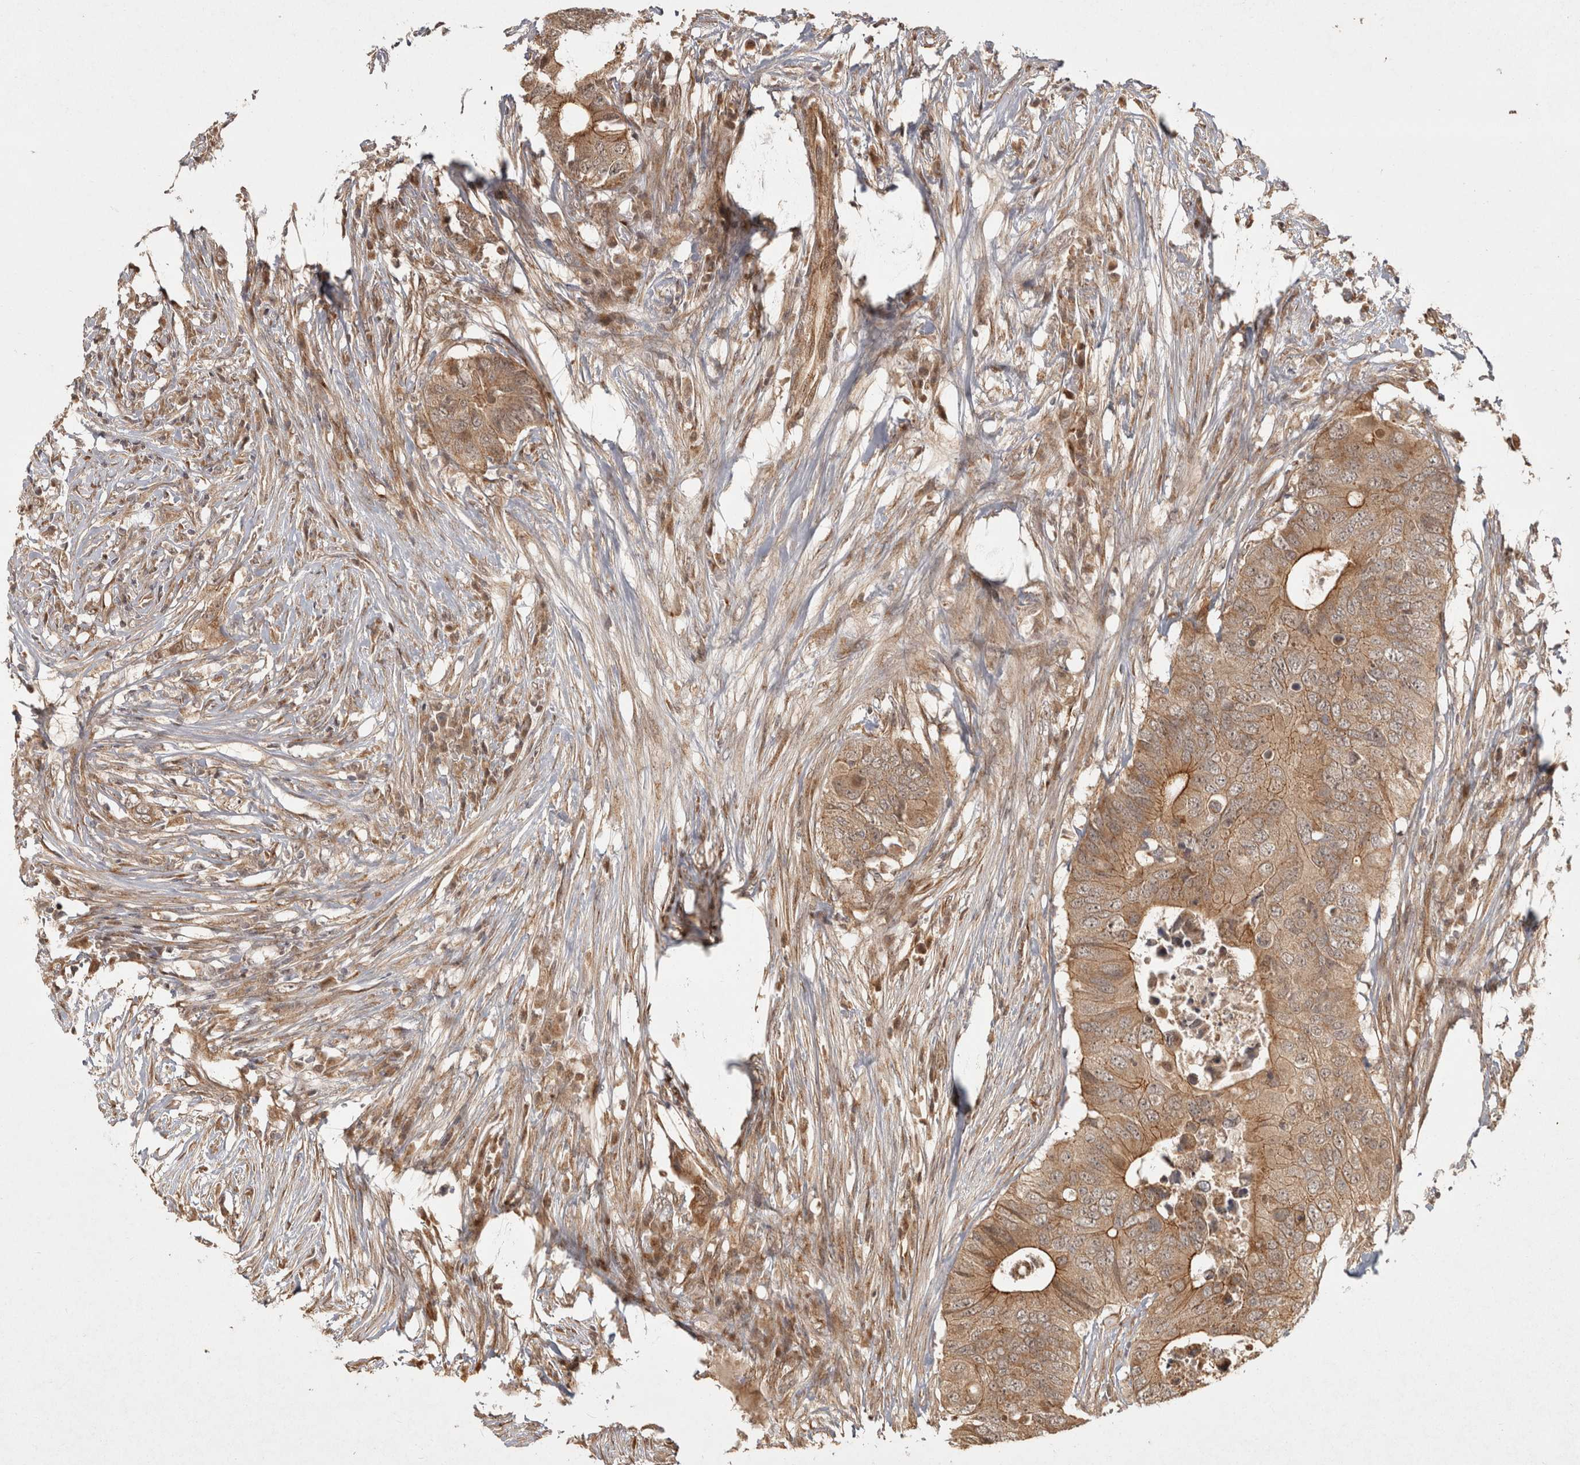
{"staining": {"intensity": "moderate", "quantity": ">75%", "location": "cytoplasmic/membranous"}, "tissue": "colorectal cancer", "cell_type": "Tumor cells", "image_type": "cancer", "snomed": [{"axis": "morphology", "description": "Adenocarcinoma, NOS"}, {"axis": "topography", "description": "Colon"}], "caption": "Protein staining exhibits moderate cytoplasmic/membranous expression in approximately >75% of tumor cells in colorectal adenocarcinoma. (DAB IHC with brightfield microscopy, high magnification).", "gene": "CAMSAP2", "patient": {"sex": "male", "age": 71}}